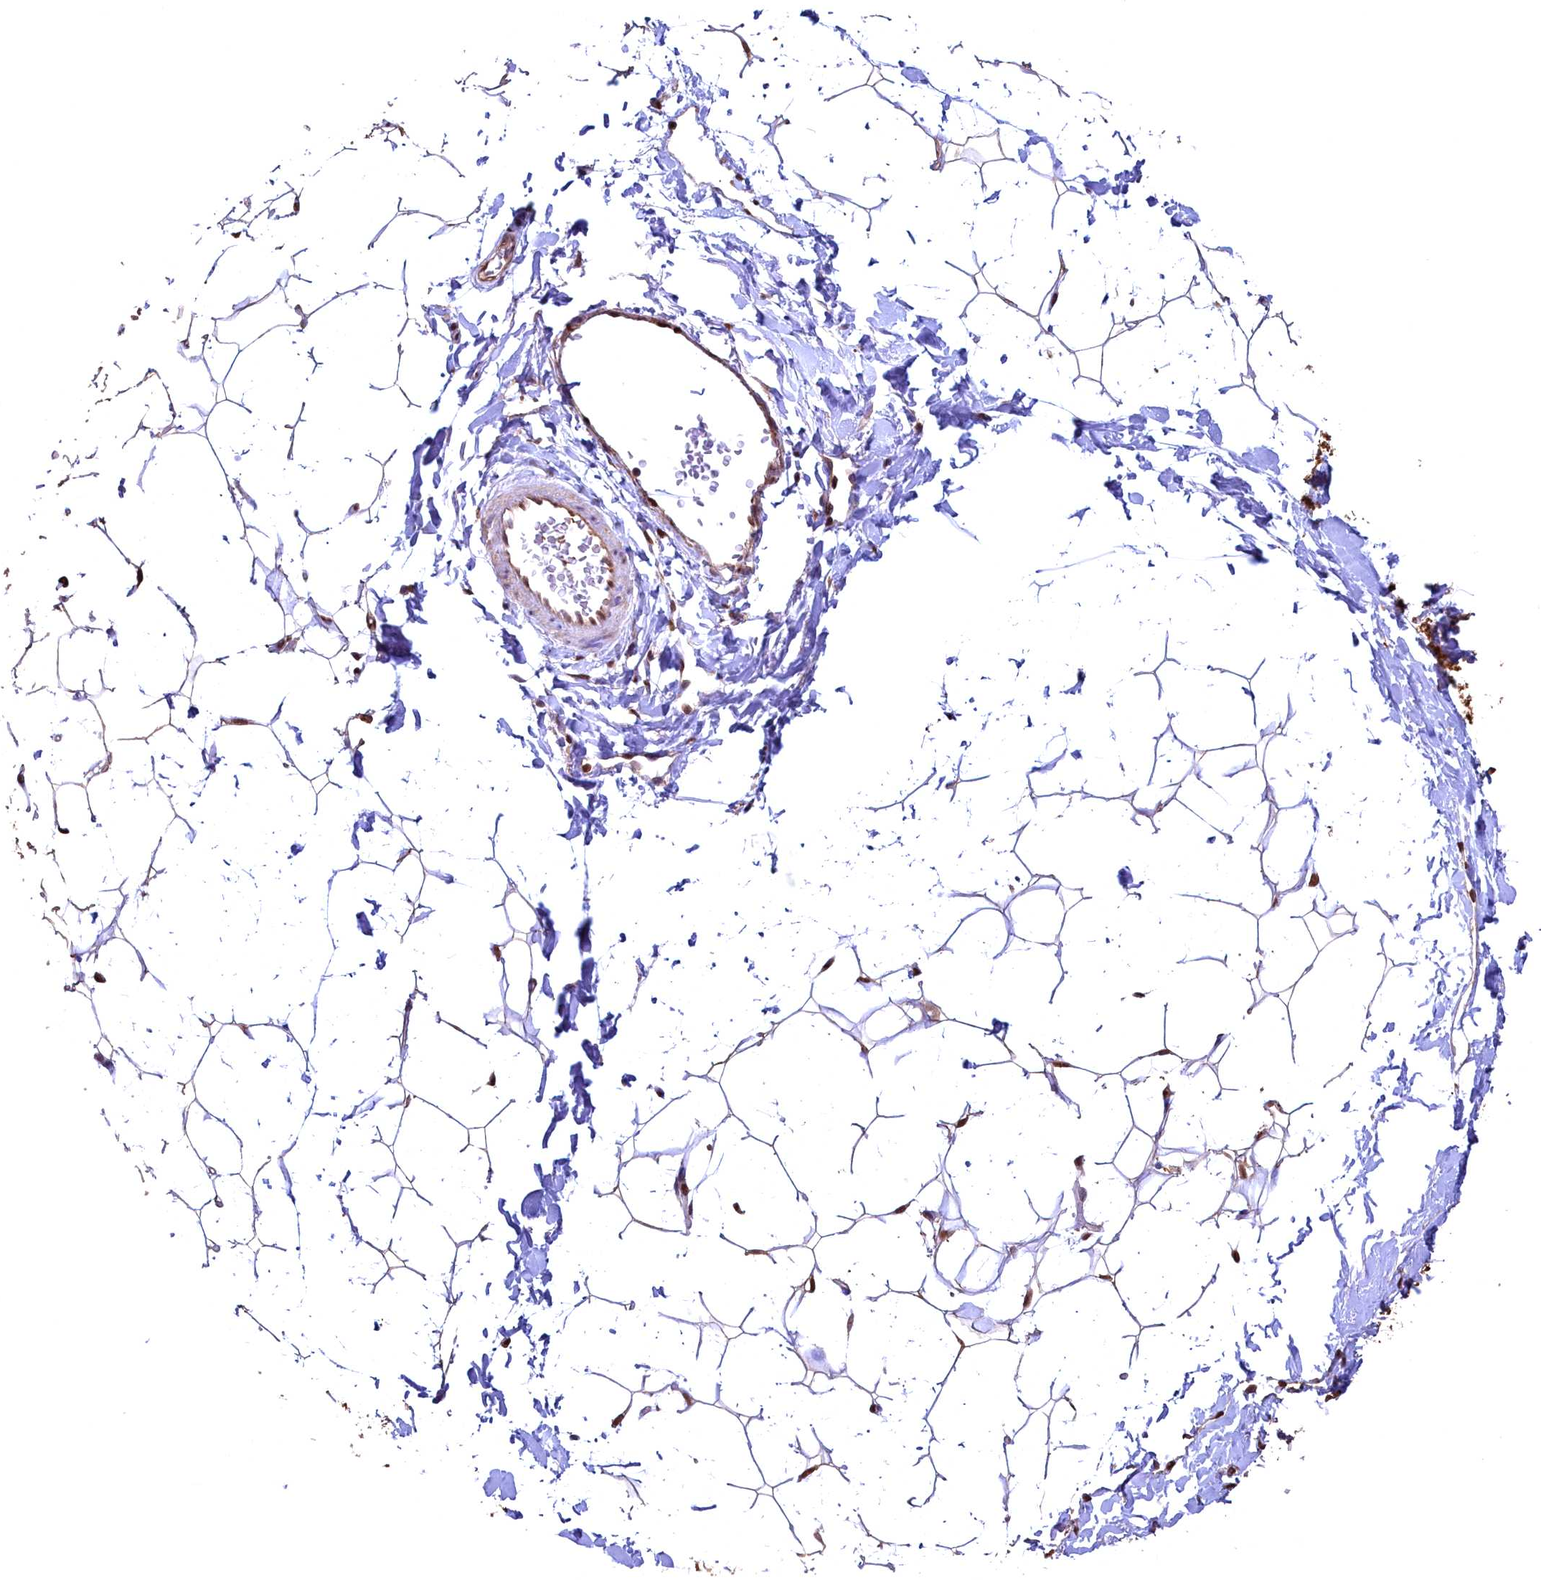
{"staining": {"intensity": "moderate", "quantity": ">75%", "location": "cytoplasmic/membranous,nuclear"}, "tissue": "adipose tissue", "cell_type": "Adipocytes", "image_type": "normal", "snomed": [{"axis": "morphology", "description": "Normal tissue, NOS"}, {"axis": "topography", "description": "Breast"}], "caption": "Immunohistochemistry (IHC) (DAB) staining of normal adipose tissue shows moderate cytoplasmic/membranous,nuclear protein positivity in about >75% of adipocytes.", "gene": "GAPDH", "patient": {"sex": "female", "age": 26}}